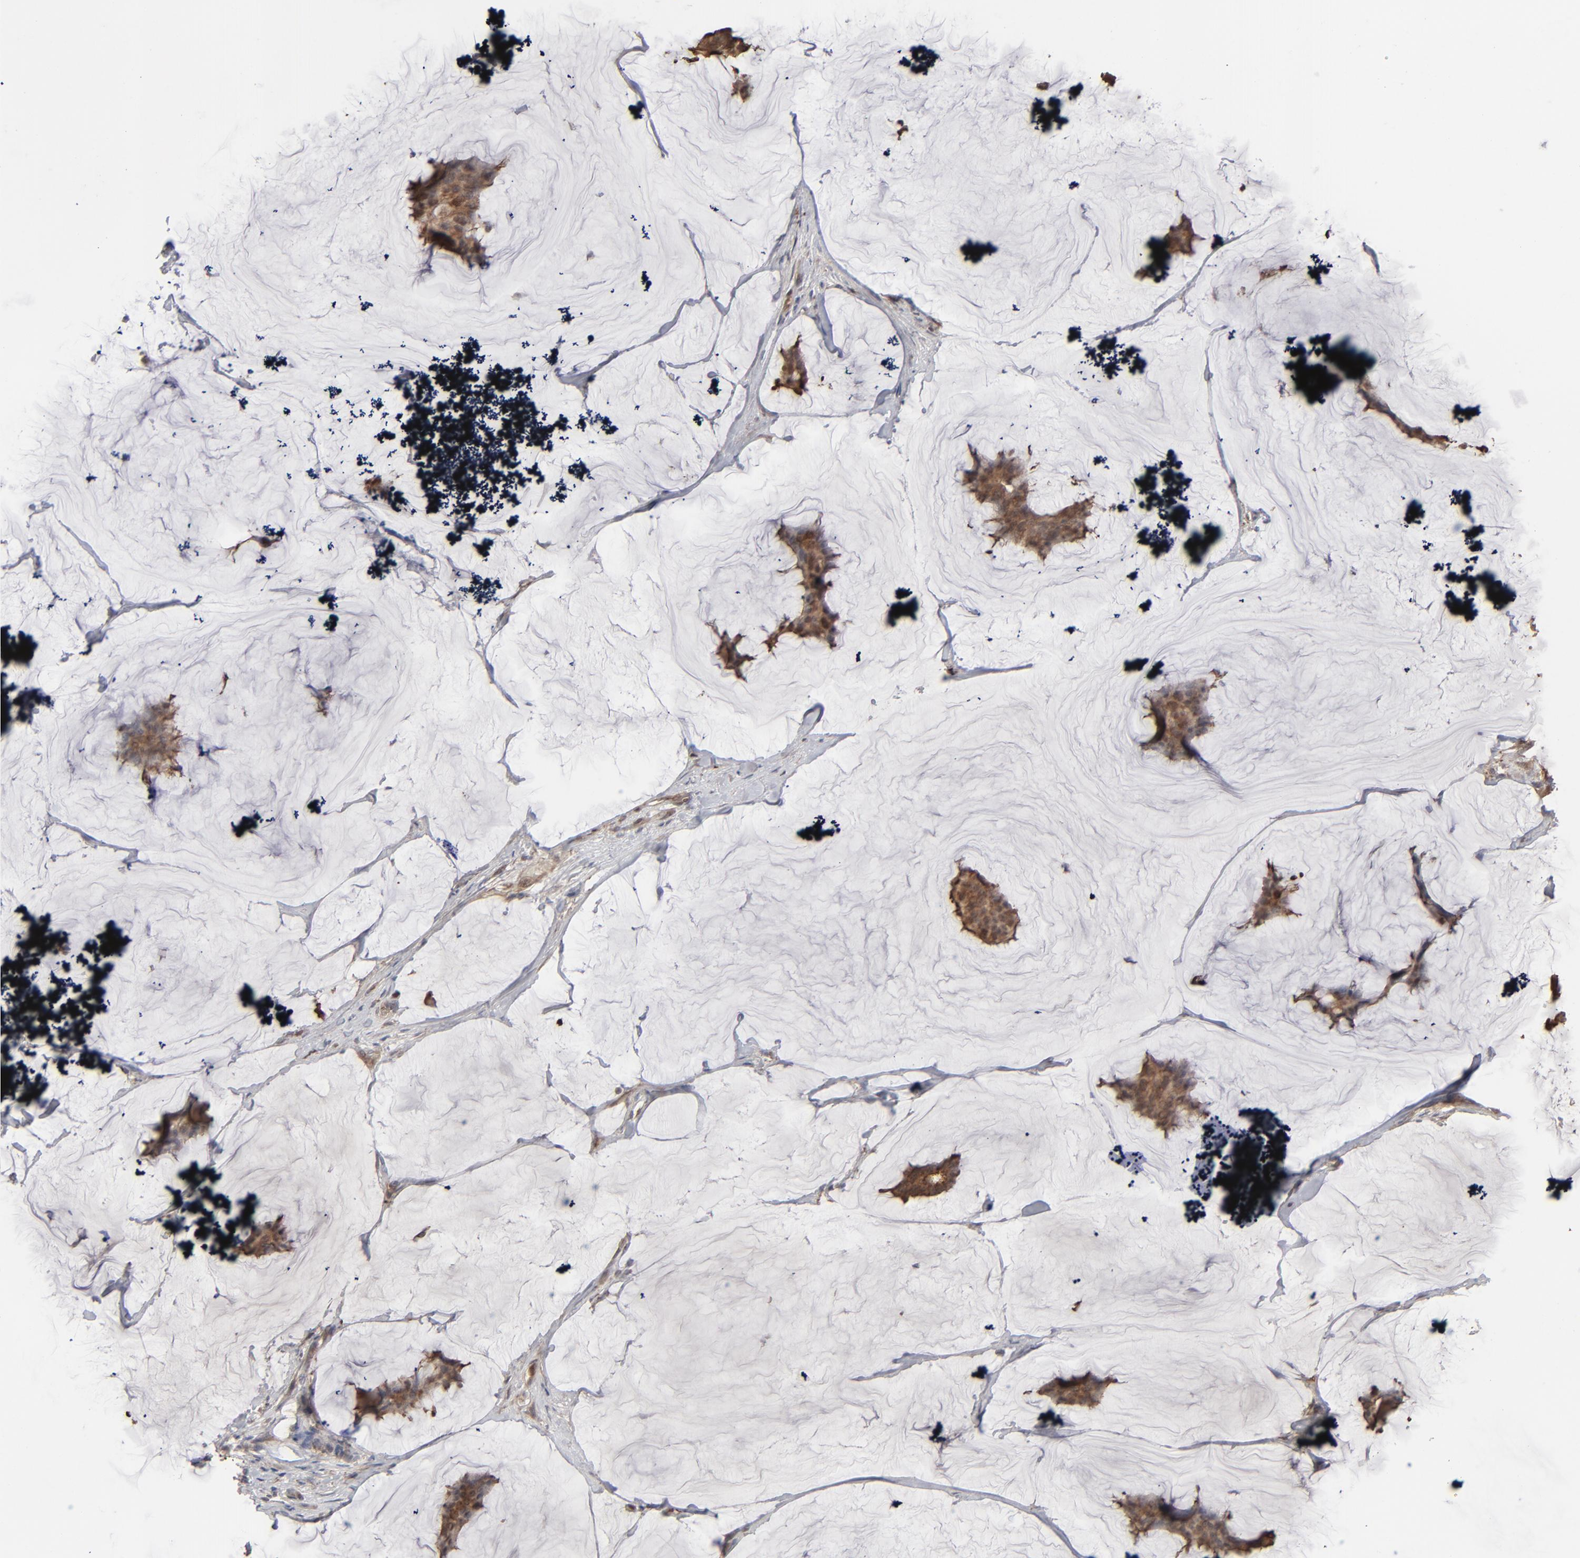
{"staining": {"intensity": "strong", "quantity": ">75%", "location": "cytoplasmic/membranous,nuclear"}, "tissue": "breast cancer", "cell_type": "Tumor cells", "image_type": "cancer", "snomed": [{"axis": "morphology", "description": "Duct carcinoma"}, {"axis": "topography", "description": "Breast"}], "caption": "Protein staining of breast cancer (intraductal carcinoma) tissue exhibits strong cytoplasmic/membranous and nuclear staining in approximately >75% of tumor cells. The protein of interest is stained brown, and the nuclei are stained in blue (DAB IHC with brightfield microscopy, high magnification).", "gene": "NME1-NME2", "patient": {"sex": "female", "age": 93}}